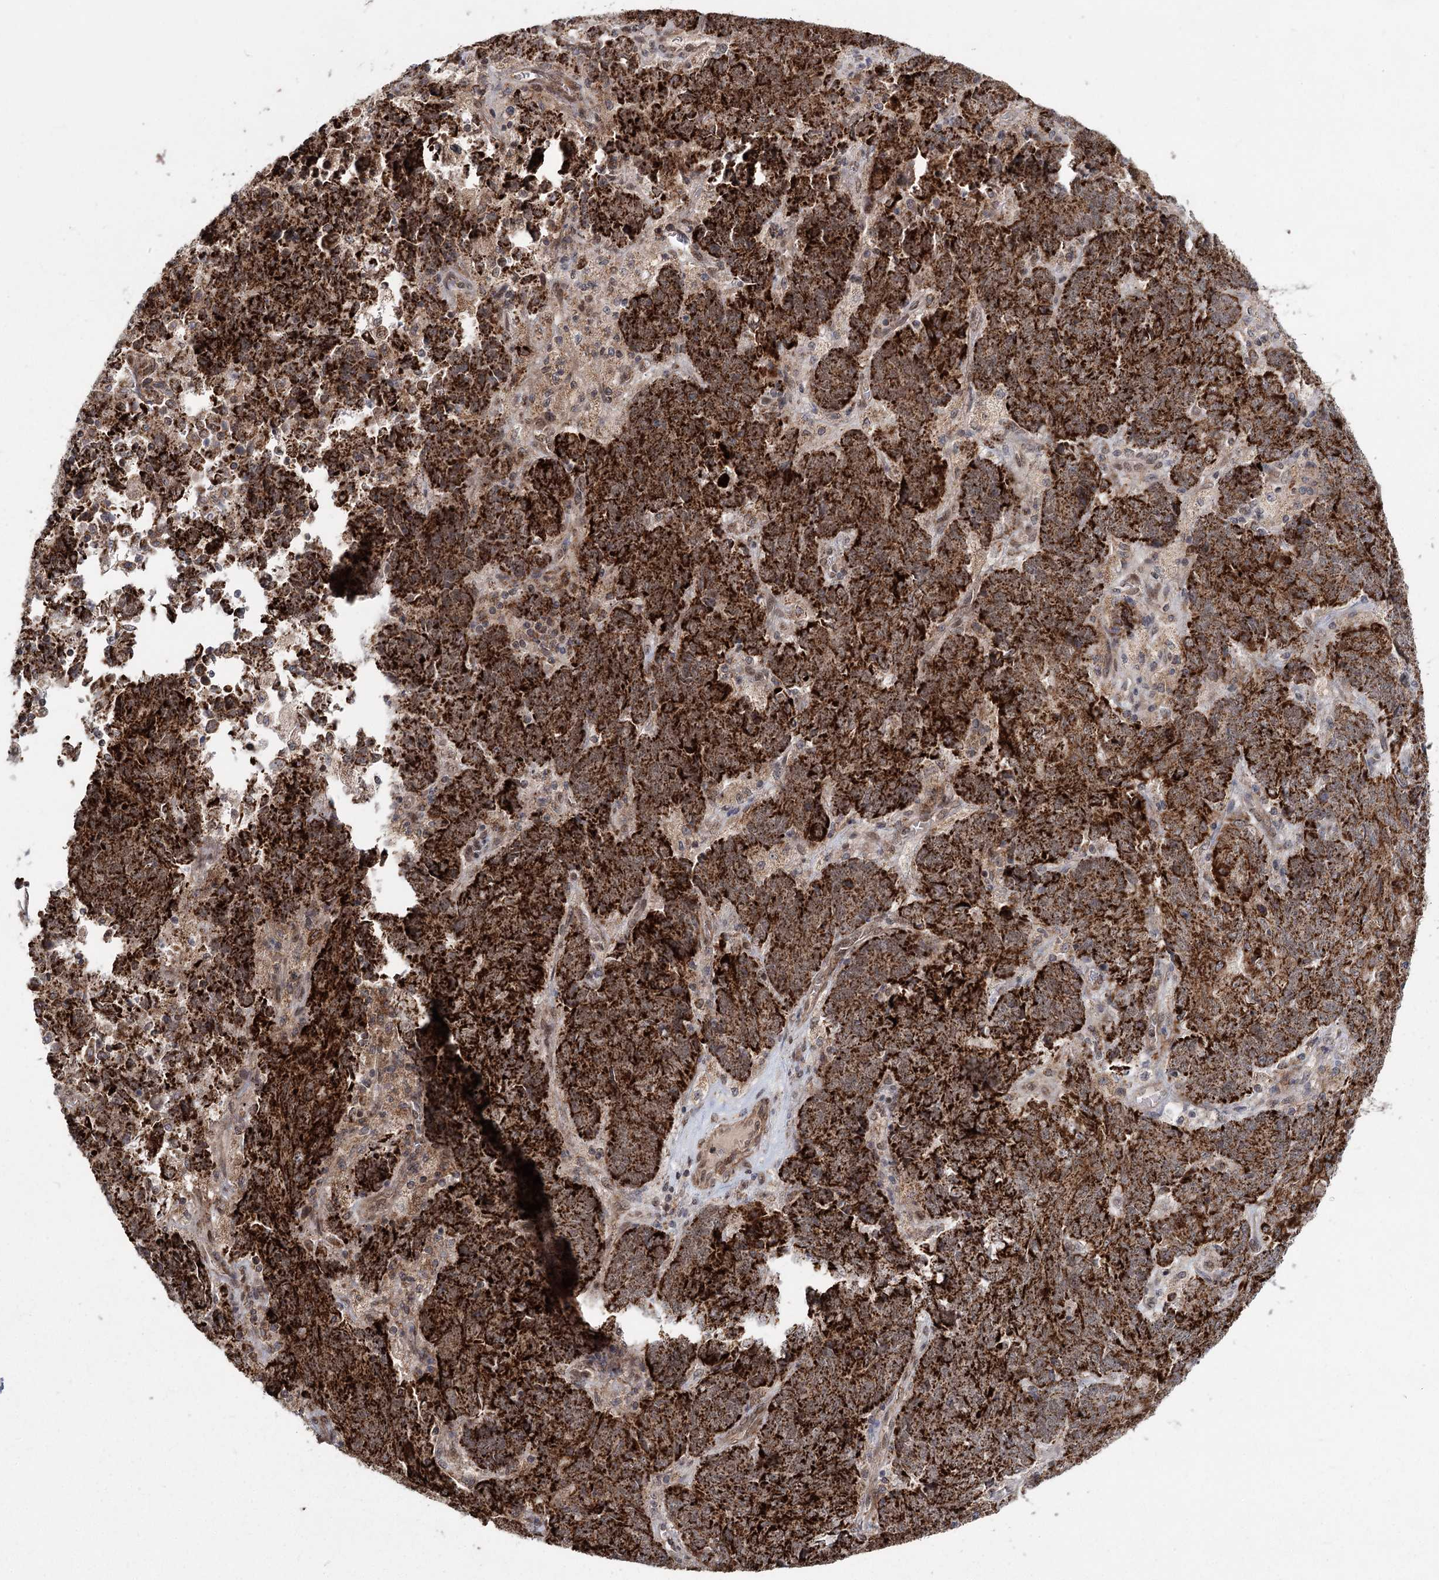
{"staining": {"intensity": "strong", "quantity": ">75%", "location": "cytoplasmic/membranous"}, "tissue": "endometrial cancer", "cell_type": "Tumor cells", "image_type": "cancer", "snomed": [{"axis": "morphology", "description": "Adenocarcinoma, NOS"}, {"axis": "topography", "description": "Endometrium"}], "caption": "This is a histology image of immunohistochemistry staining of endometrial cancer, which shows strong positivity in the cytoplasmic/membranous of tumor cells.", "gene": "ZCCHC24", "patient": {"sex": "female", "age": 80}}